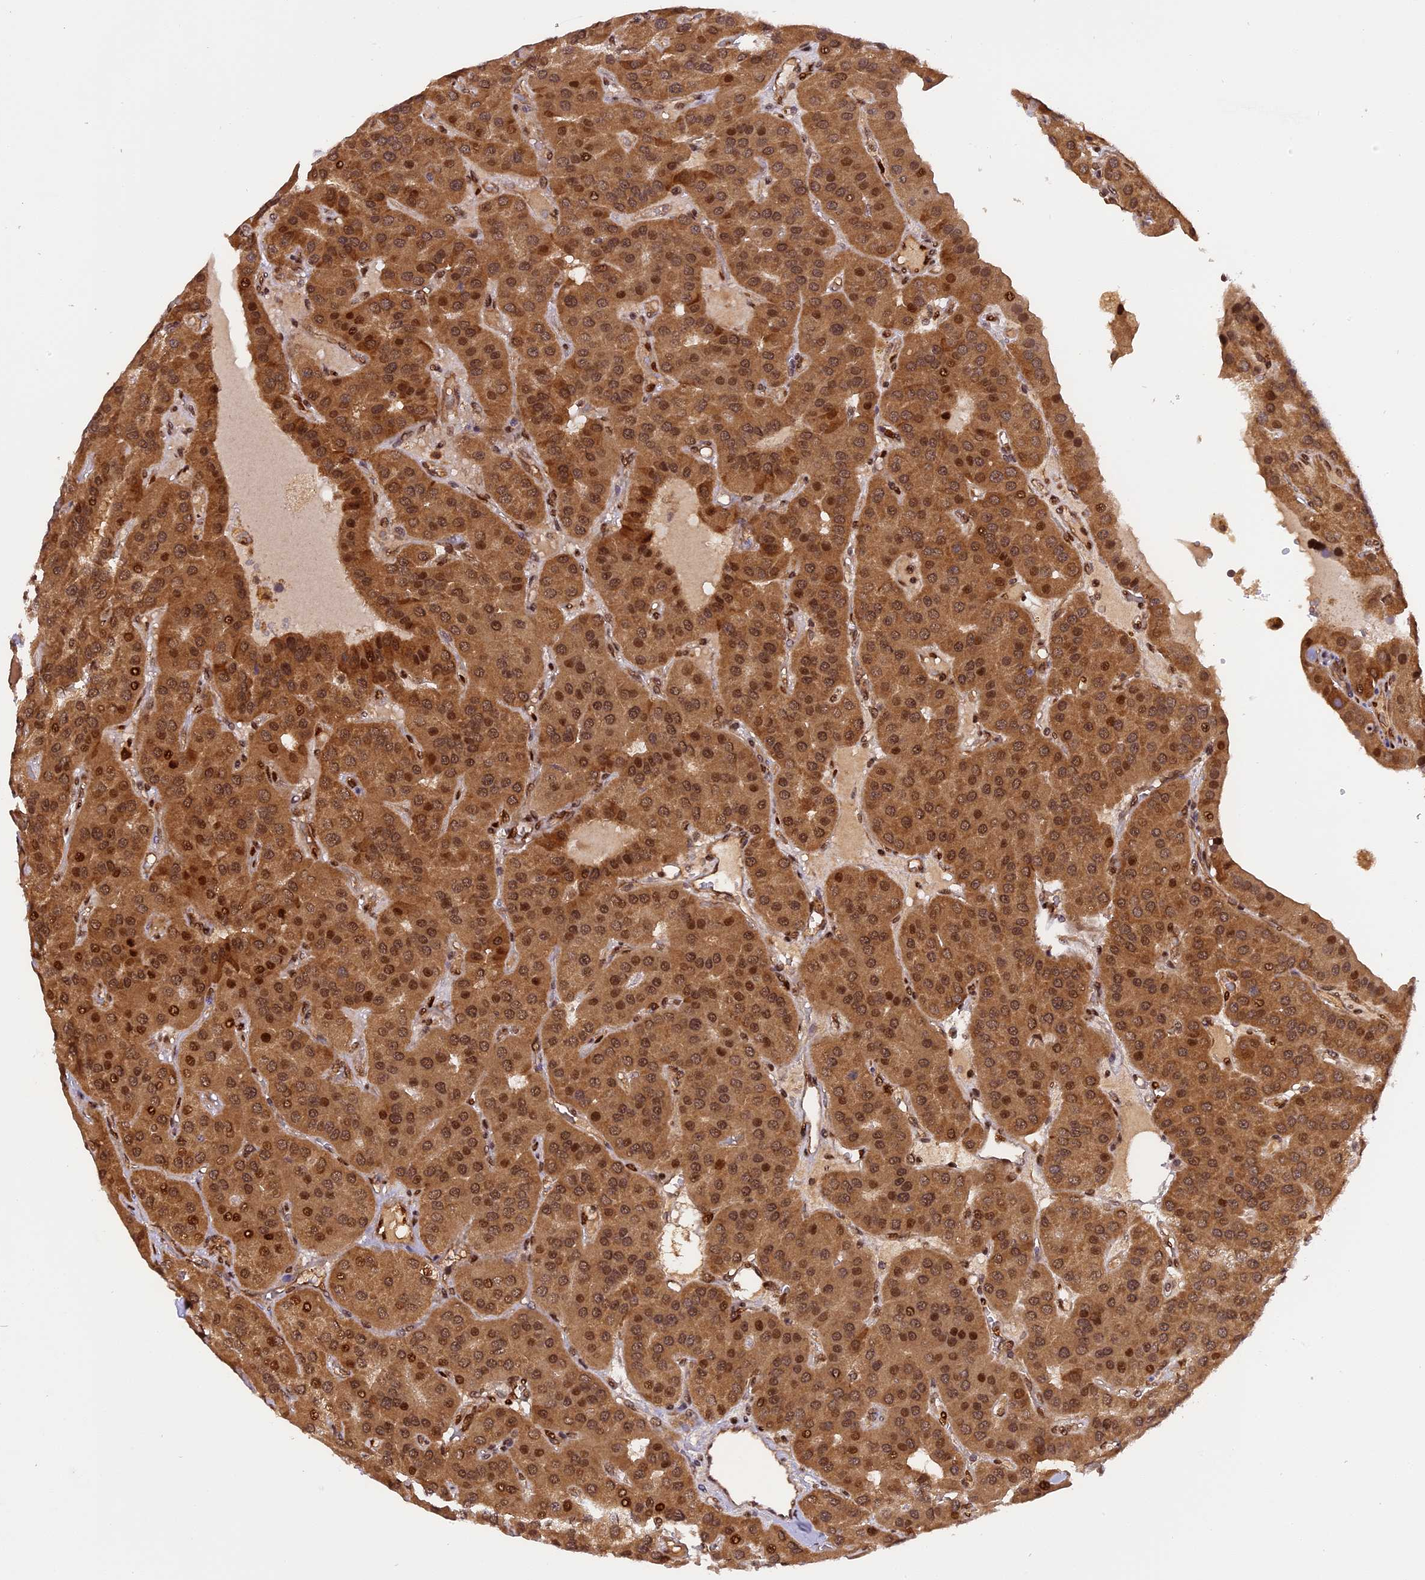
{"staining": {"intensity": "moderate", "quantity": ">75%", "location": "cytoplasmic/membranous,nuclear"}, "tissue": "parathyroid gland", "cell_type": "Glandular cells", "image_type": "normal", "snomed": [{"axis": "morphology", "description": "Normal tissue, NOS"}, {"axis": "morphology", "description": "Adenoma, NOS"}, {"axis": "topography", "description": "Parathyroid gland"}], "caption": "Human parathyroid gland stained for a protein (brown) displays moderate cytoplasmic/membranous,nuclear positive staining in about >75% of glandular cells.", "gene": "MICALL1", "patient": {"sex": "female", "age": 86}}